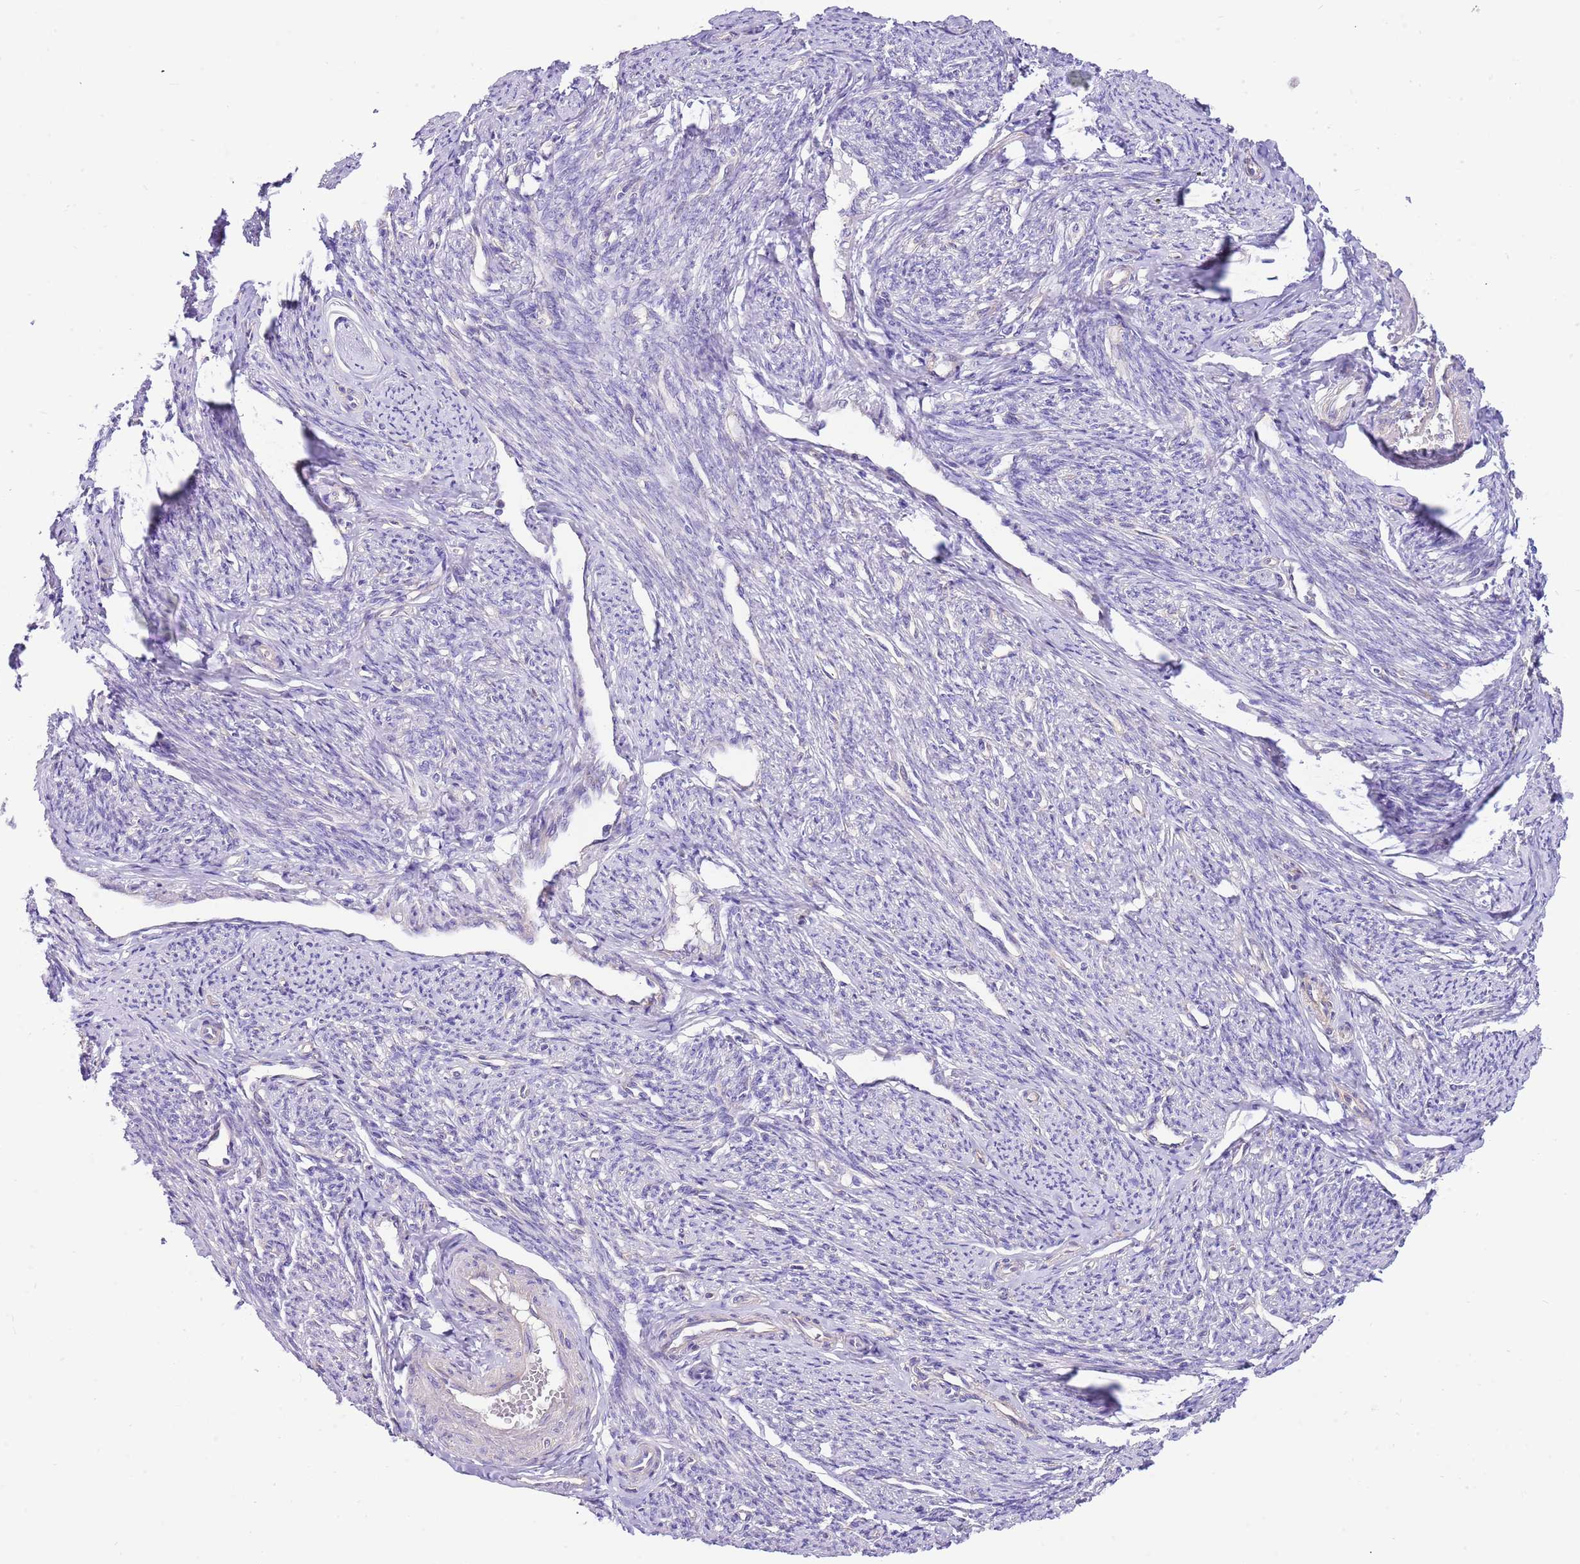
{"staining": {"intensity": "negative", "quantity": "none", "location": "none"}, "tissue": "smooth muscle", "cell_type": "Smooth muscle cells", "image_type": "normal", "snomed": [{"axis": "morphology", "description": "Normal tissue, NOS"}, {"axis": "topography", "description": "Smooth muscle"}, {"axis": "topography", "description": "Uterus"}], "caption": "Immunohistochemistry (IHC) micrograph of unremarkable human smooth muscle stained for a protein (brown), which demonstrates no expression in smooth muscle cells.", "gene": "SERINC3", "patient": {"sex": "female", "age": 59}}